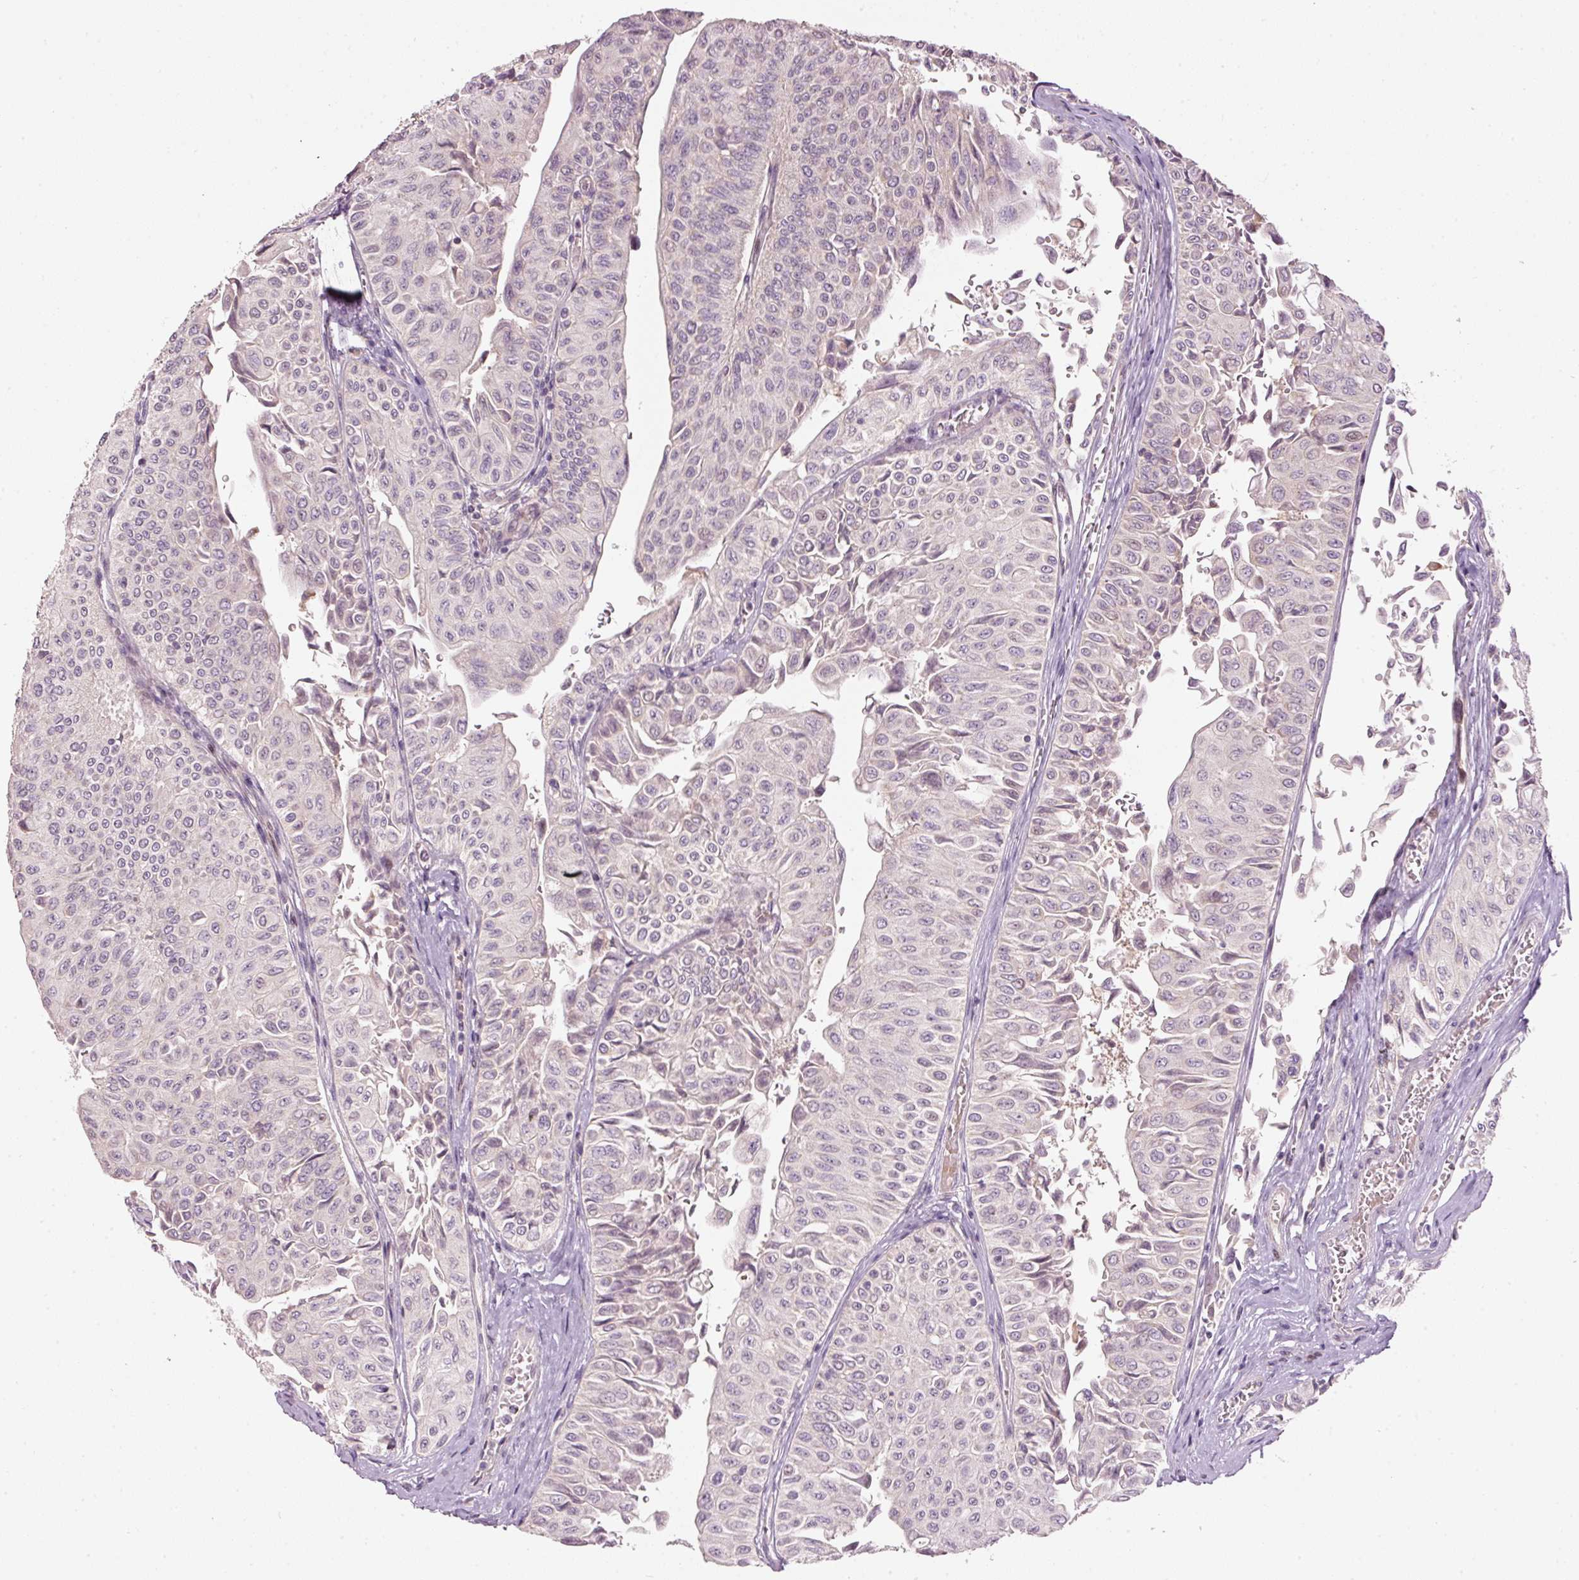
{"staining": {"intensity": "weak", "quantity": "<25%", "location": "nuclear"}, "tissue": "urothelial cancer", "cell_type": "Tumor cells", "image_type": "cancer", "snomed": [{"axis": "morphology", "description": "Urothelial carcinoma, NOS"}, {"axis": "topography", "description": "Urinary bladder"}], "caption": "An IHC photomicrograph of urothelial cancer is shown. There is no staining in tumor cells of urothelial cancer. (DAB immunohistochemistry with hematoxylin counter stain).", "gene": "TOB2", "patient": {"sex": "male", "age": 59}}